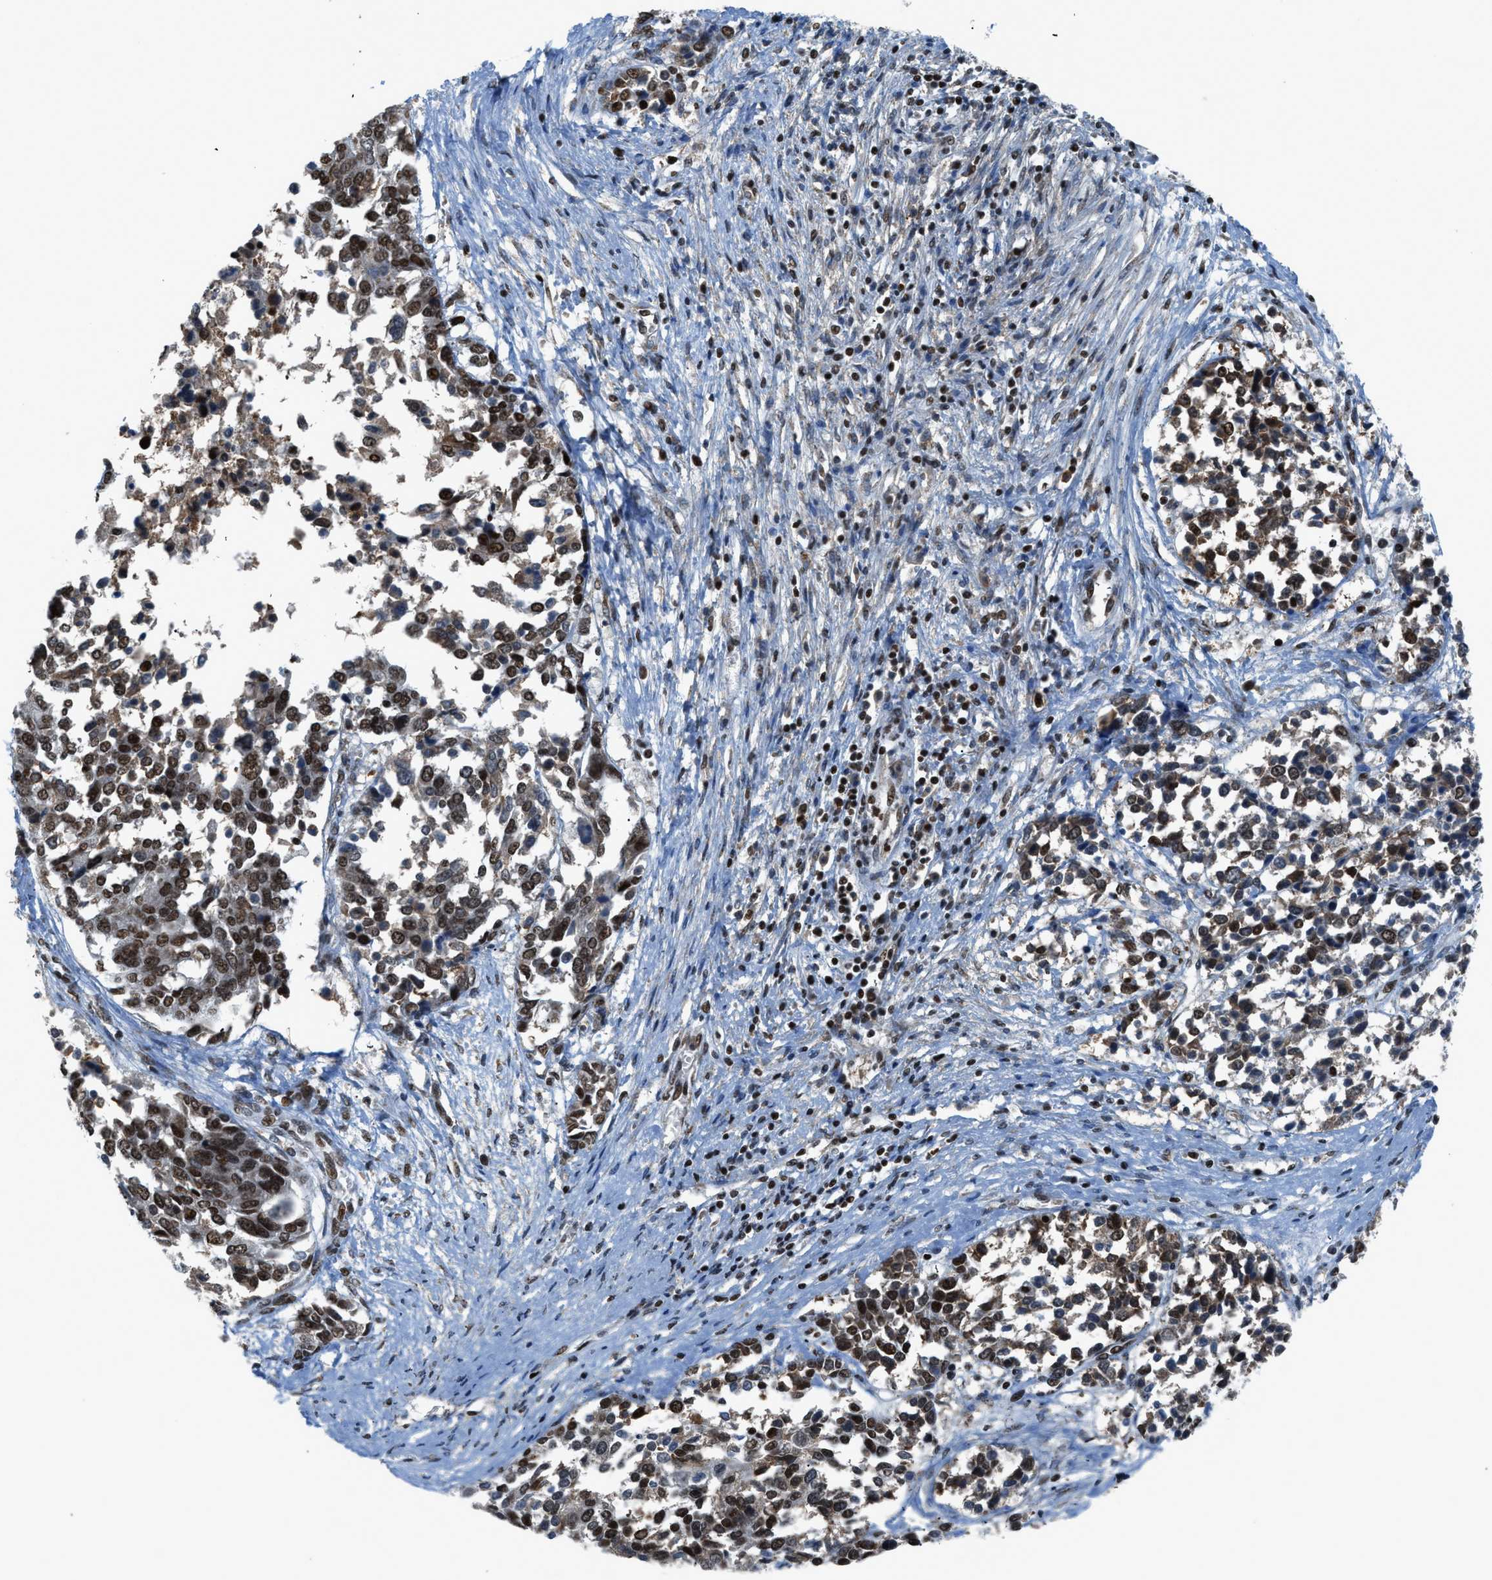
{"staining": {"intensity": "strong", "quantity": ">75%", "location": "nuclear"}, "tissue": "ovarian cancer", "cell_type": "Tumor cells", "image_type": "cancer", "snomed": [{"axis": "morphology", "description": "Cystadenocarcinoma, serous, NOS"}, {"axis": "topography", "description": "Ovary"}], "caption": "Ovarian cancer (serous cystadenocarcinoma) stained with a protein marker displays strong staining in tumor cells.", "gene": "RAD51B", "patient": {"sex": "female", "age": 44}}